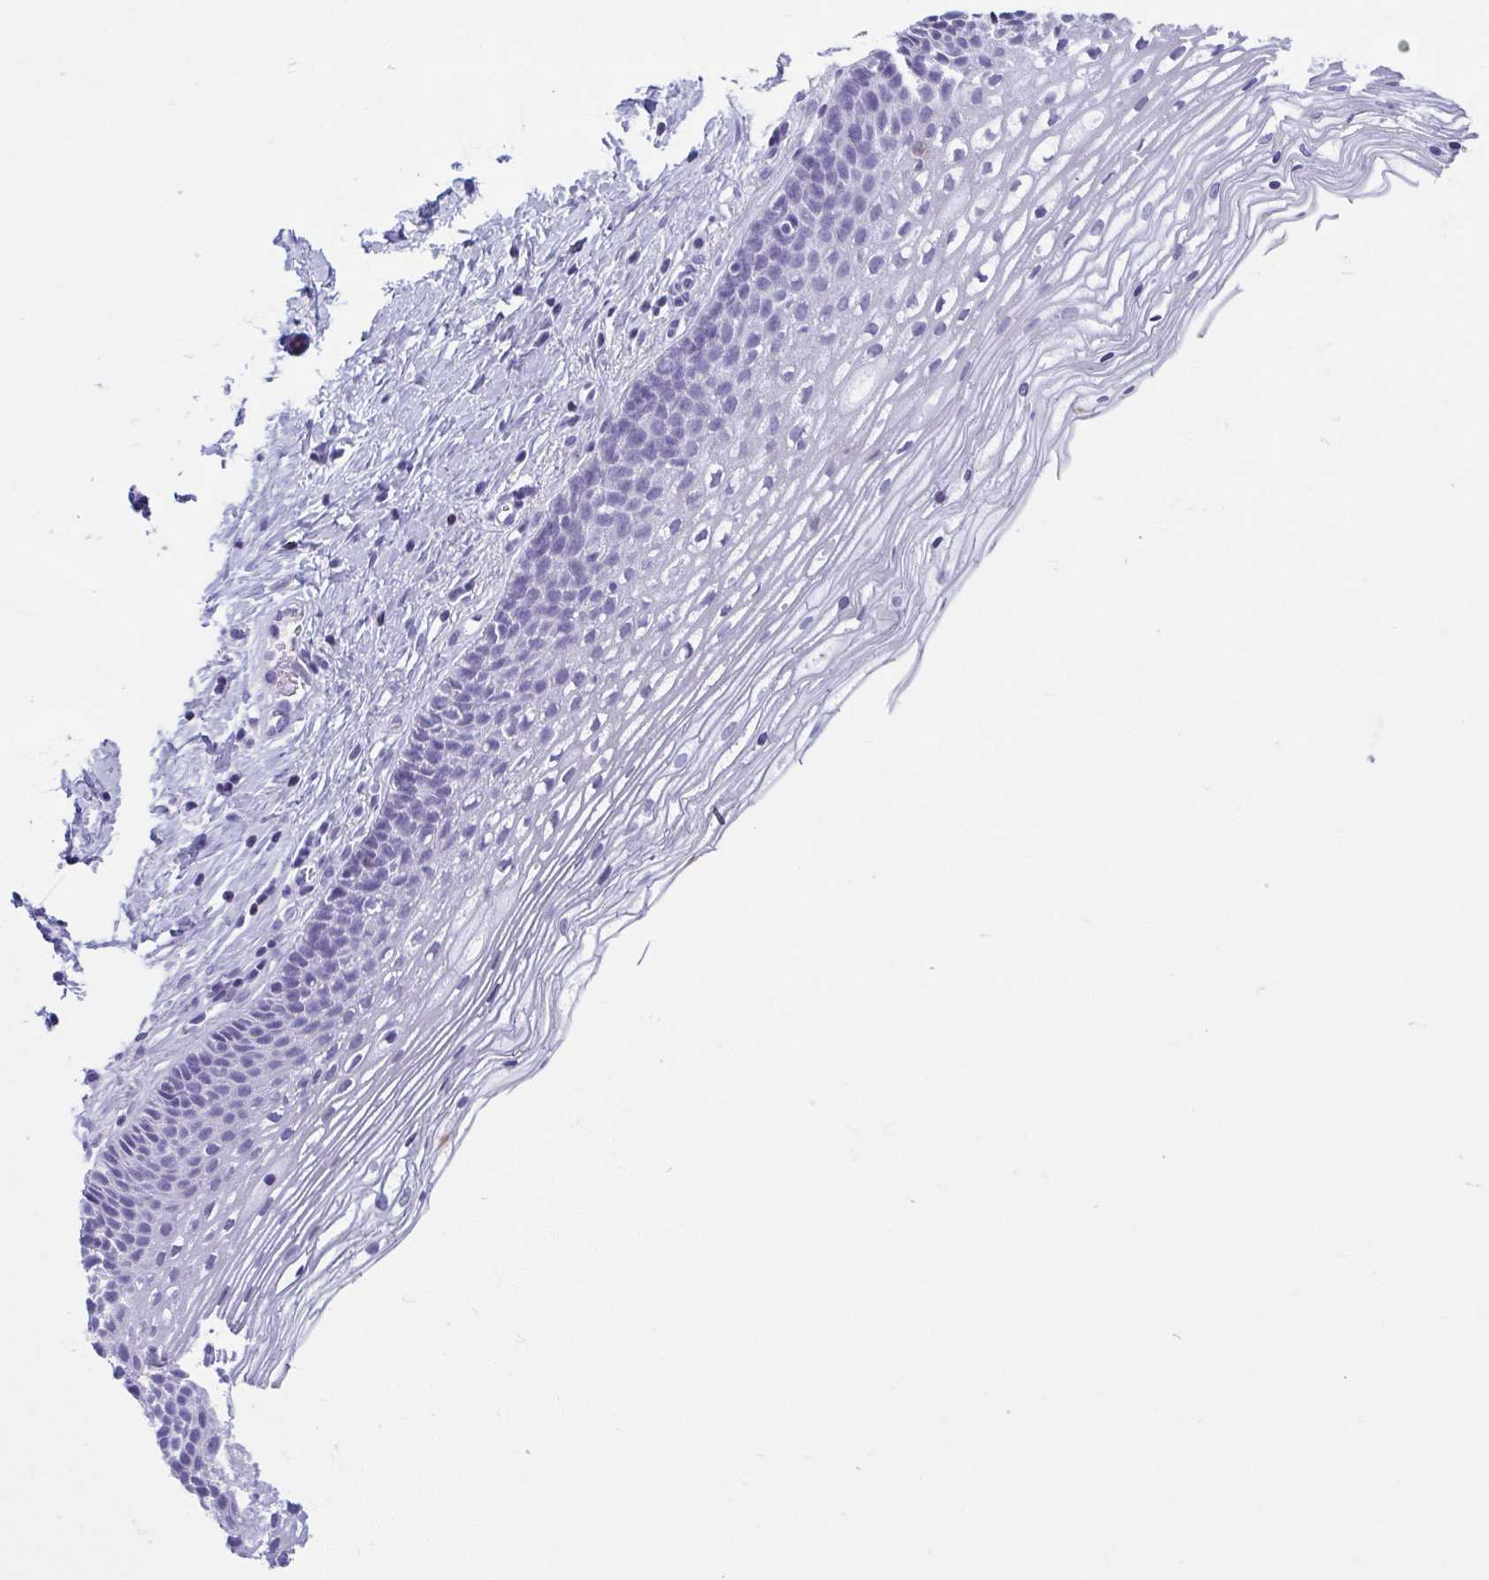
{"staining": {"intensity": "negative", "quantity": "none", "location": "none"}, "tissue": "cervix", "cell_type": "Glandular cells", "image_type": "normal", "snomed": [{"axis": "morphology", "description": "Normal tissue, NOS"}, {"axis": "topography", "description": "Cervix"}], "caption": "High magnification brightfield microscopy of unremarkable cervix stained with DAB (3,3'-diaminobenzidine) (brown) and counterstained with hematoxylin (blue): glandular cells show no significant staining.", "gene": "TCEAL3", "patient": {"sex": "female", "age": 34}}